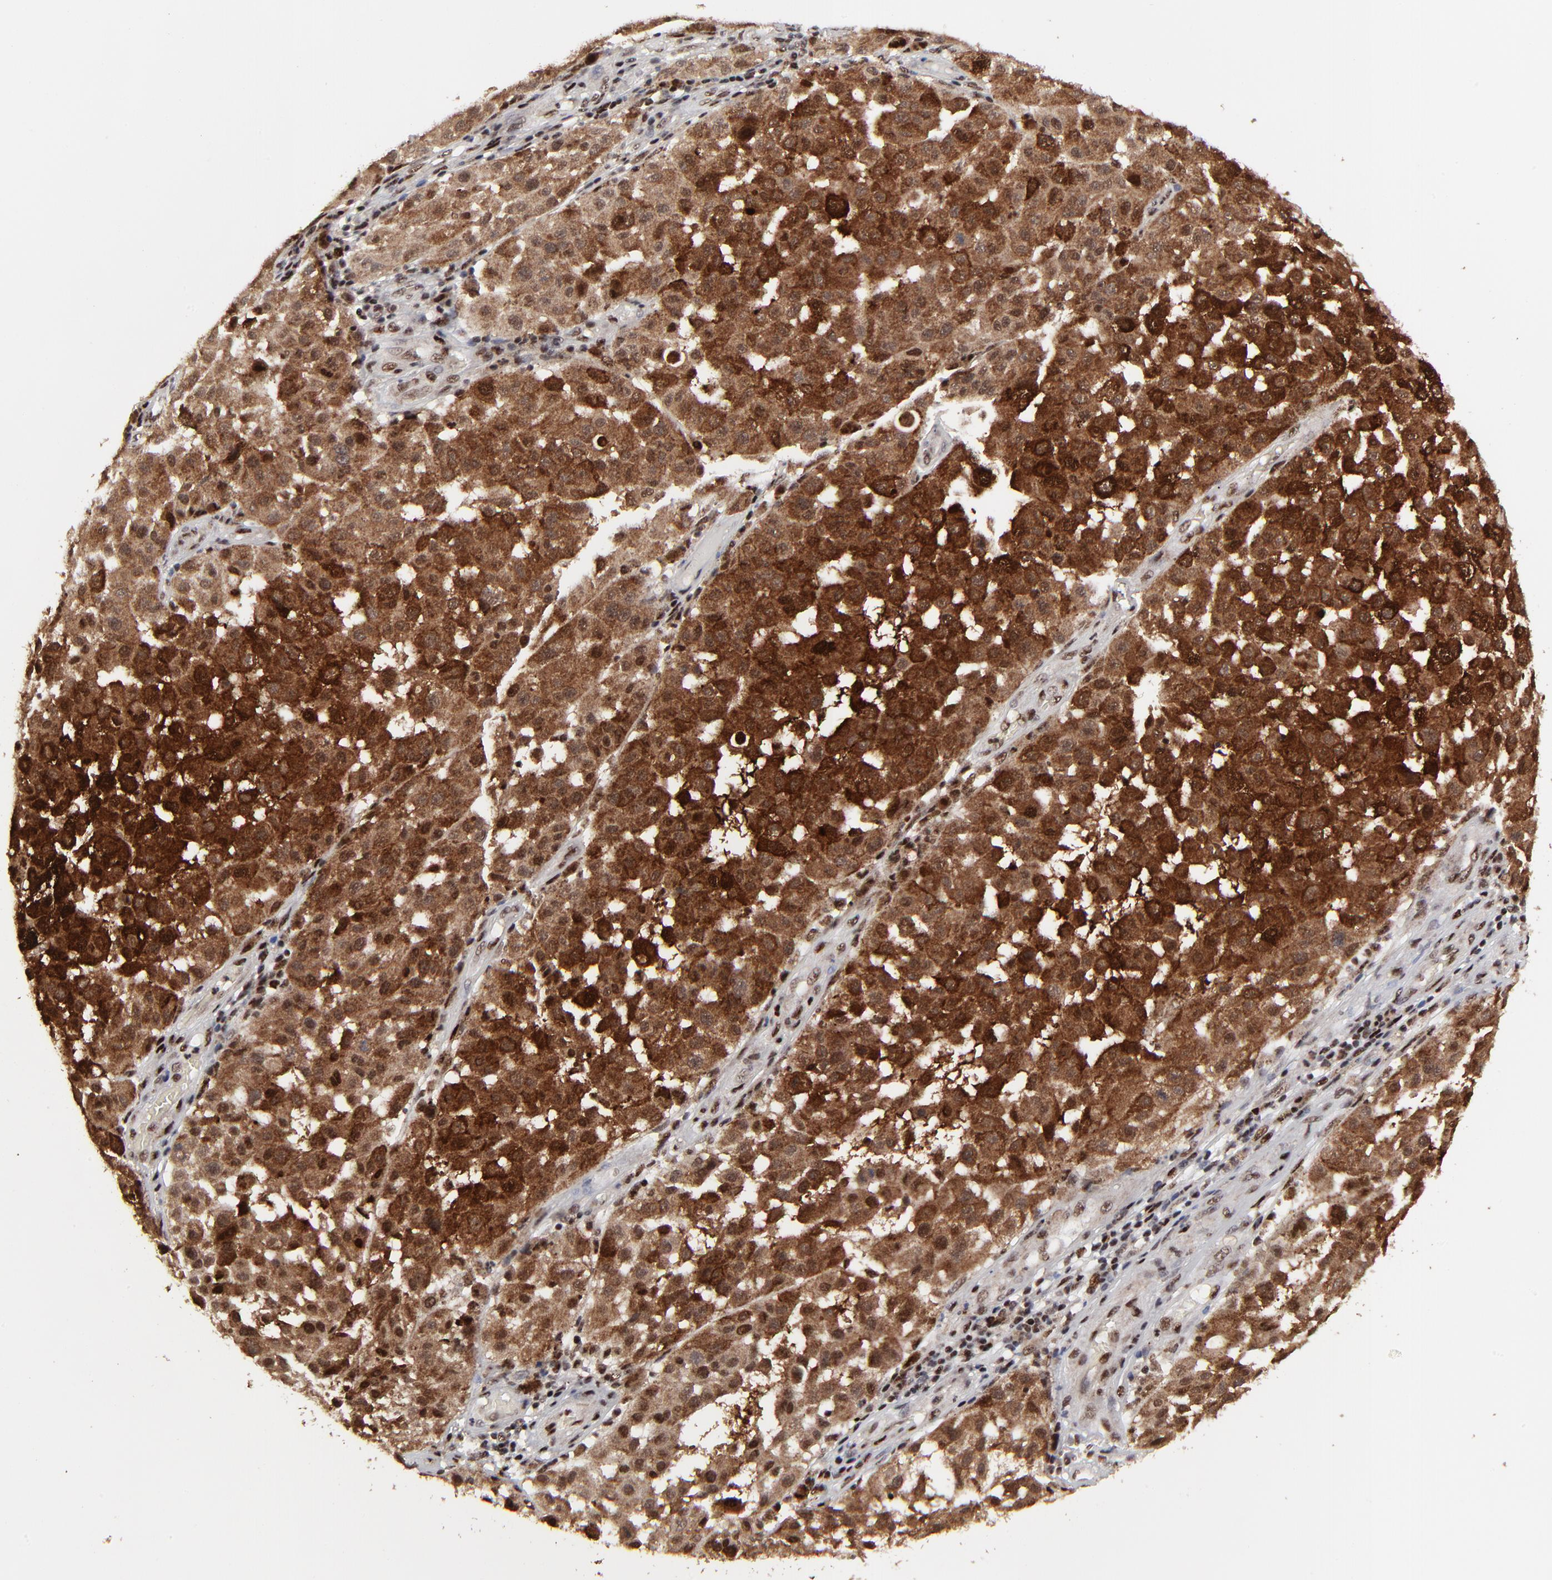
{"staining": {"intensity": "moderate", "quantity": ">75%", "location": "cytoplasmic/membranous"}, "tissue": "melanoma", "cell_type": "Tumor cells", "image_type": "cancer", "snomed": [{"axis": "morphology", "description": "Malignant melanoma, NOS"}, {"axis": "topography", "description": "Skin"}], "caption": "There is medium levels of moderate cytoplasmic/membranous expression in tumor cells of melanoma, as demonstrated by immunohistochemical staining (brown color).", "gene": "RBM22", "patient": {"sex": "female", "age": 64}}